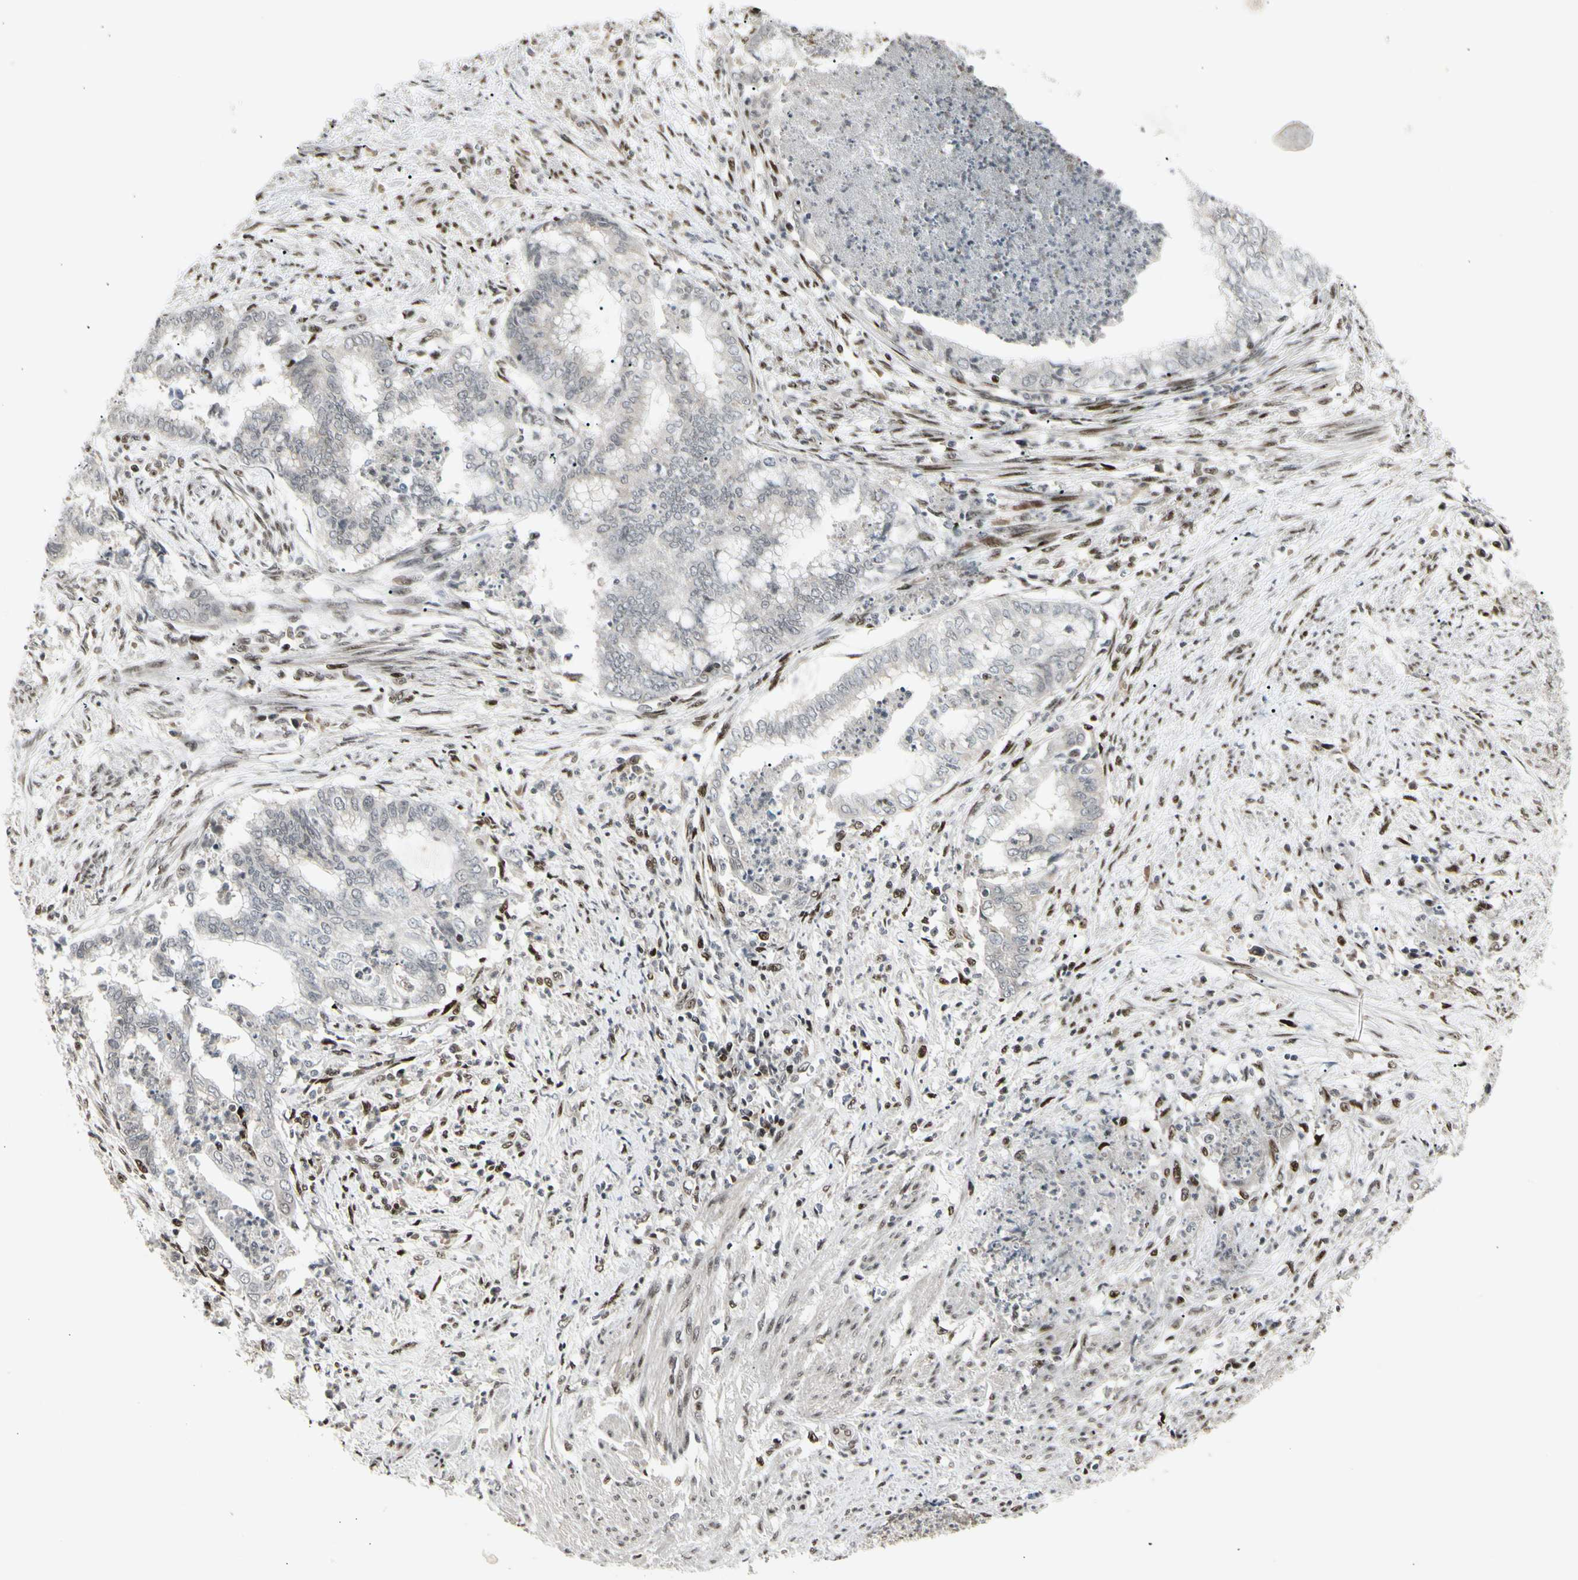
{"staining": {"intensity": "negative", "quantity": "none", "location": "none"}, "tissue": "endometrial cancer", "cell_type": "Tumor cells", "image_type": "cancer", "snomed": [{"axis": "morphology", "description": "Necrosis, NOS"}, {"axis": "morphology", "description": "Adenocarcinoma, NOS"}, {"axis": "topography", "description": "Endometrium"}], "caption": "A high-resolution micrograph shows immunohistochemistry (IHC) staining of endometrial cancer, which reveals no significant expression in tumor cells. The staining is performed using DAB brown chromogen with nuclei counter-stained in using hematoxylin.", "gene": "FOXJ2", "patient": {"sex": "female", "age": 79}}